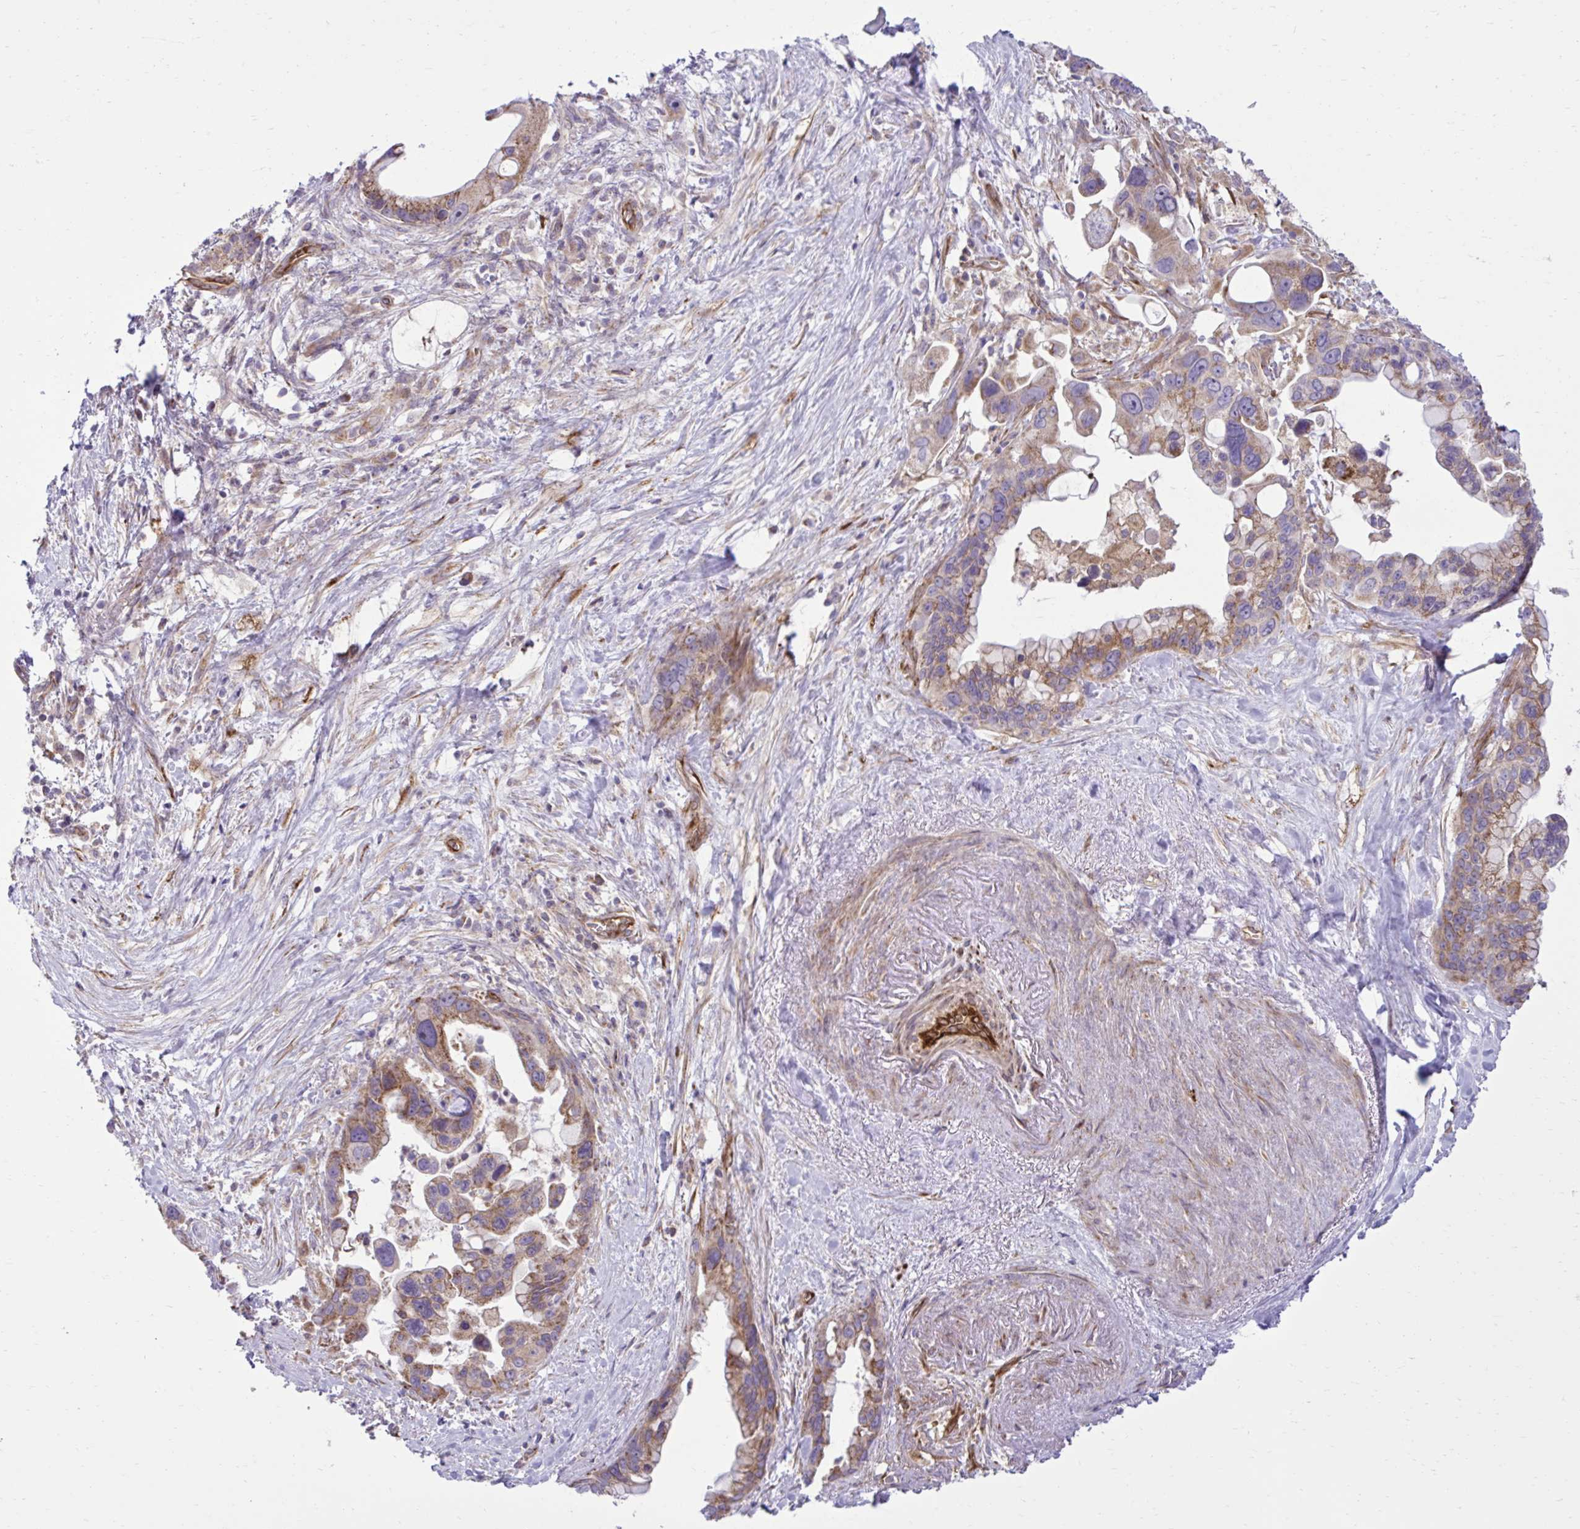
{"staining": {"intensity": "moderate", "quantity": ">75%", "location": "cytoplasmic/membranous"}, "tissue": "pancreatic cancer", "cell_type": "Tumor cells", "image_type": "cancer", "snomed": [{"axis": "morphology", "description": "Adenocarcinoma, NOS"}, {"axis": "topography", "description": "Pancreas"}], "caption": "A brown stain labels moderate cytoplasmic/membranous expression of a protein in human pancreatic cancer tumor cells.", "gene": "LIMS1", "patient": {"sex": "female", "age": 83}}